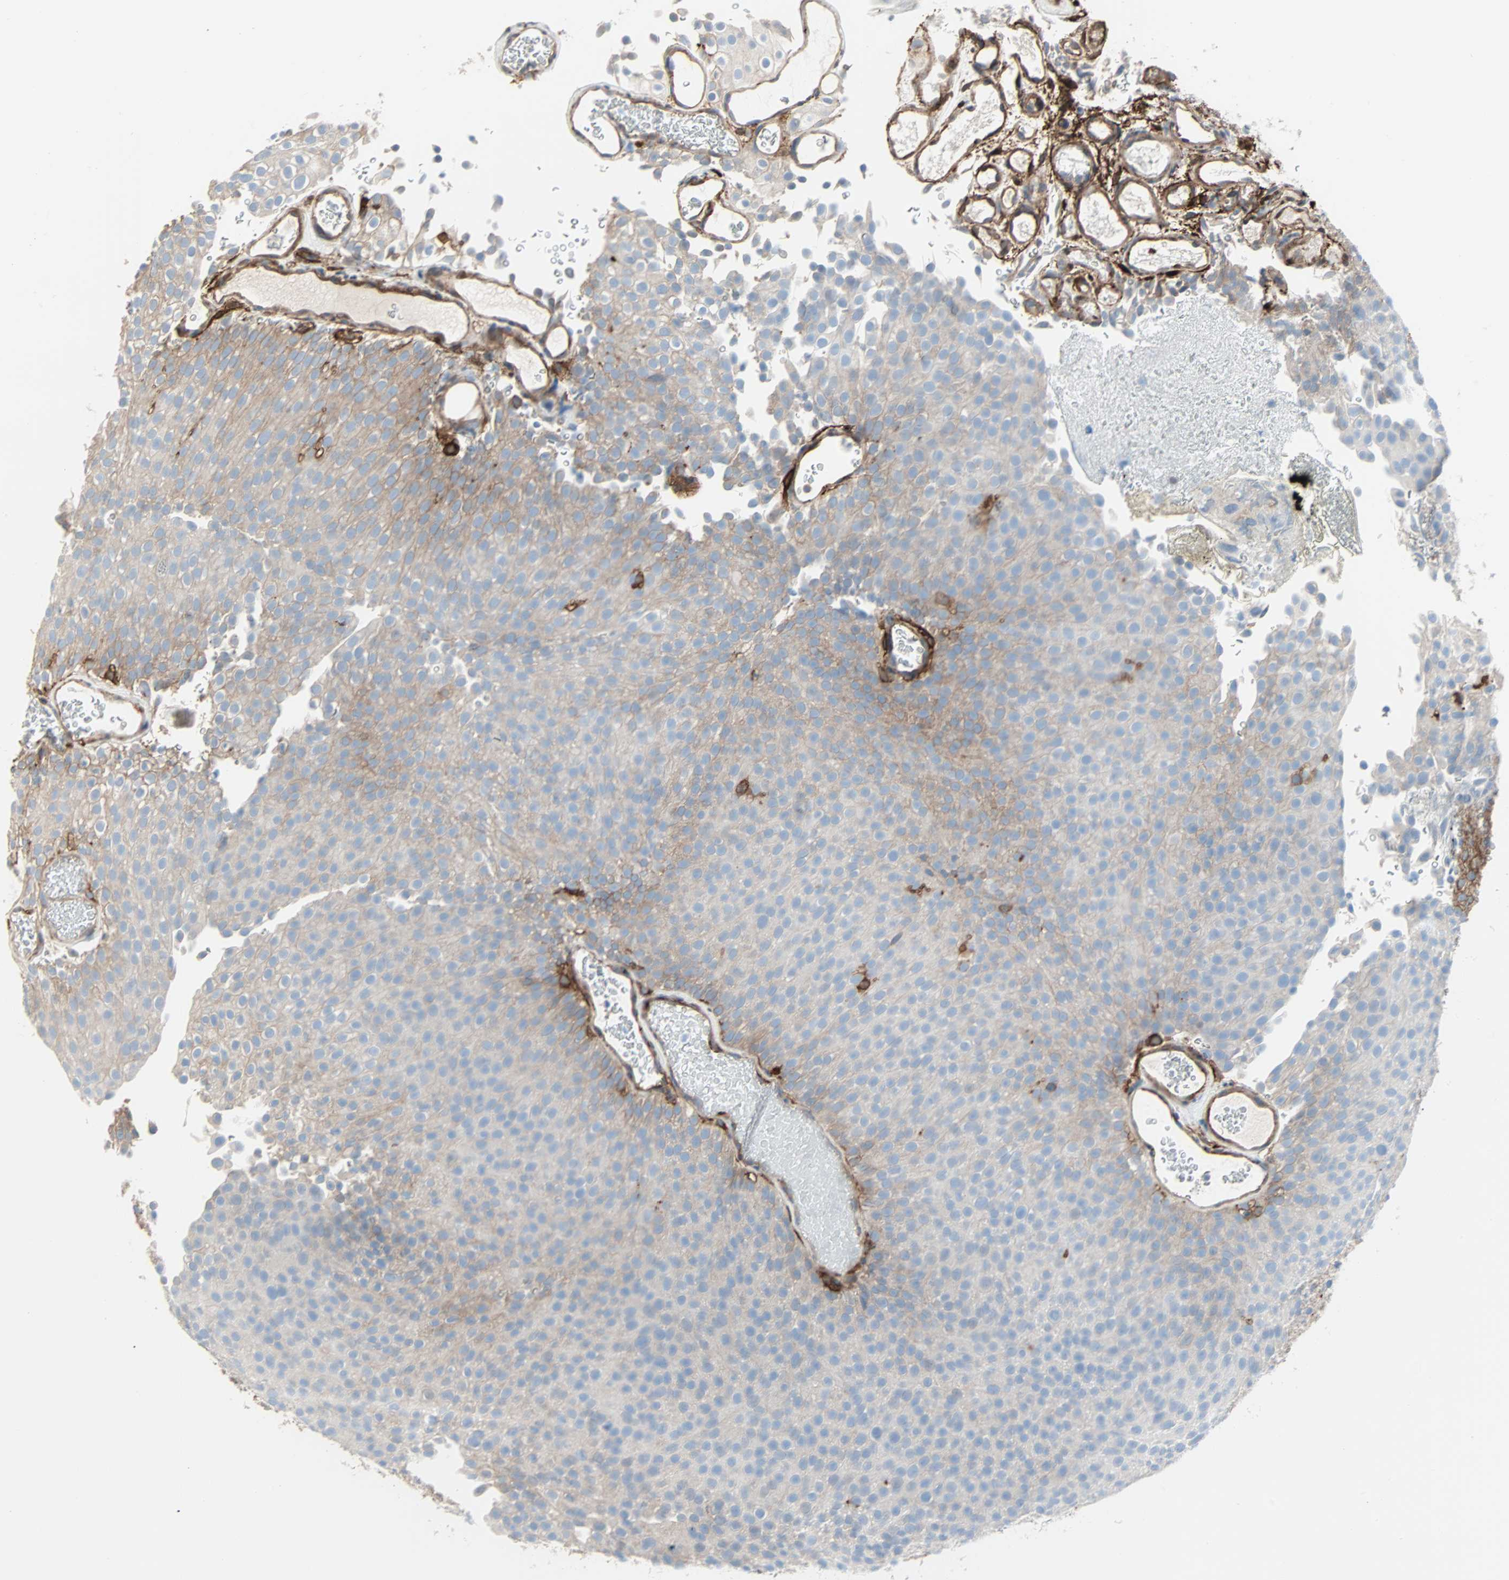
{"staining": {"intensity": "moderate", "quantity": "25%-75%", "location": "cytoplasmic/membranous"}, "tissue": "urothelial cancer", "cell_type": "Tumor cells", "image_type": "cancer", "snomed": [{"axis": "morphology", "description": "Urothelial carcinoma, Low grade"}, {"axis": "topography", "description": "Urinary bladder"}], "caption": "Tumor cells display medium levels of moderate cytoplasmic/membranous staining in about 25%-75% of cells in human urothelial cancer.", "gene": "EPB41L2", "patient": {"sex": "male", "age": 78}}